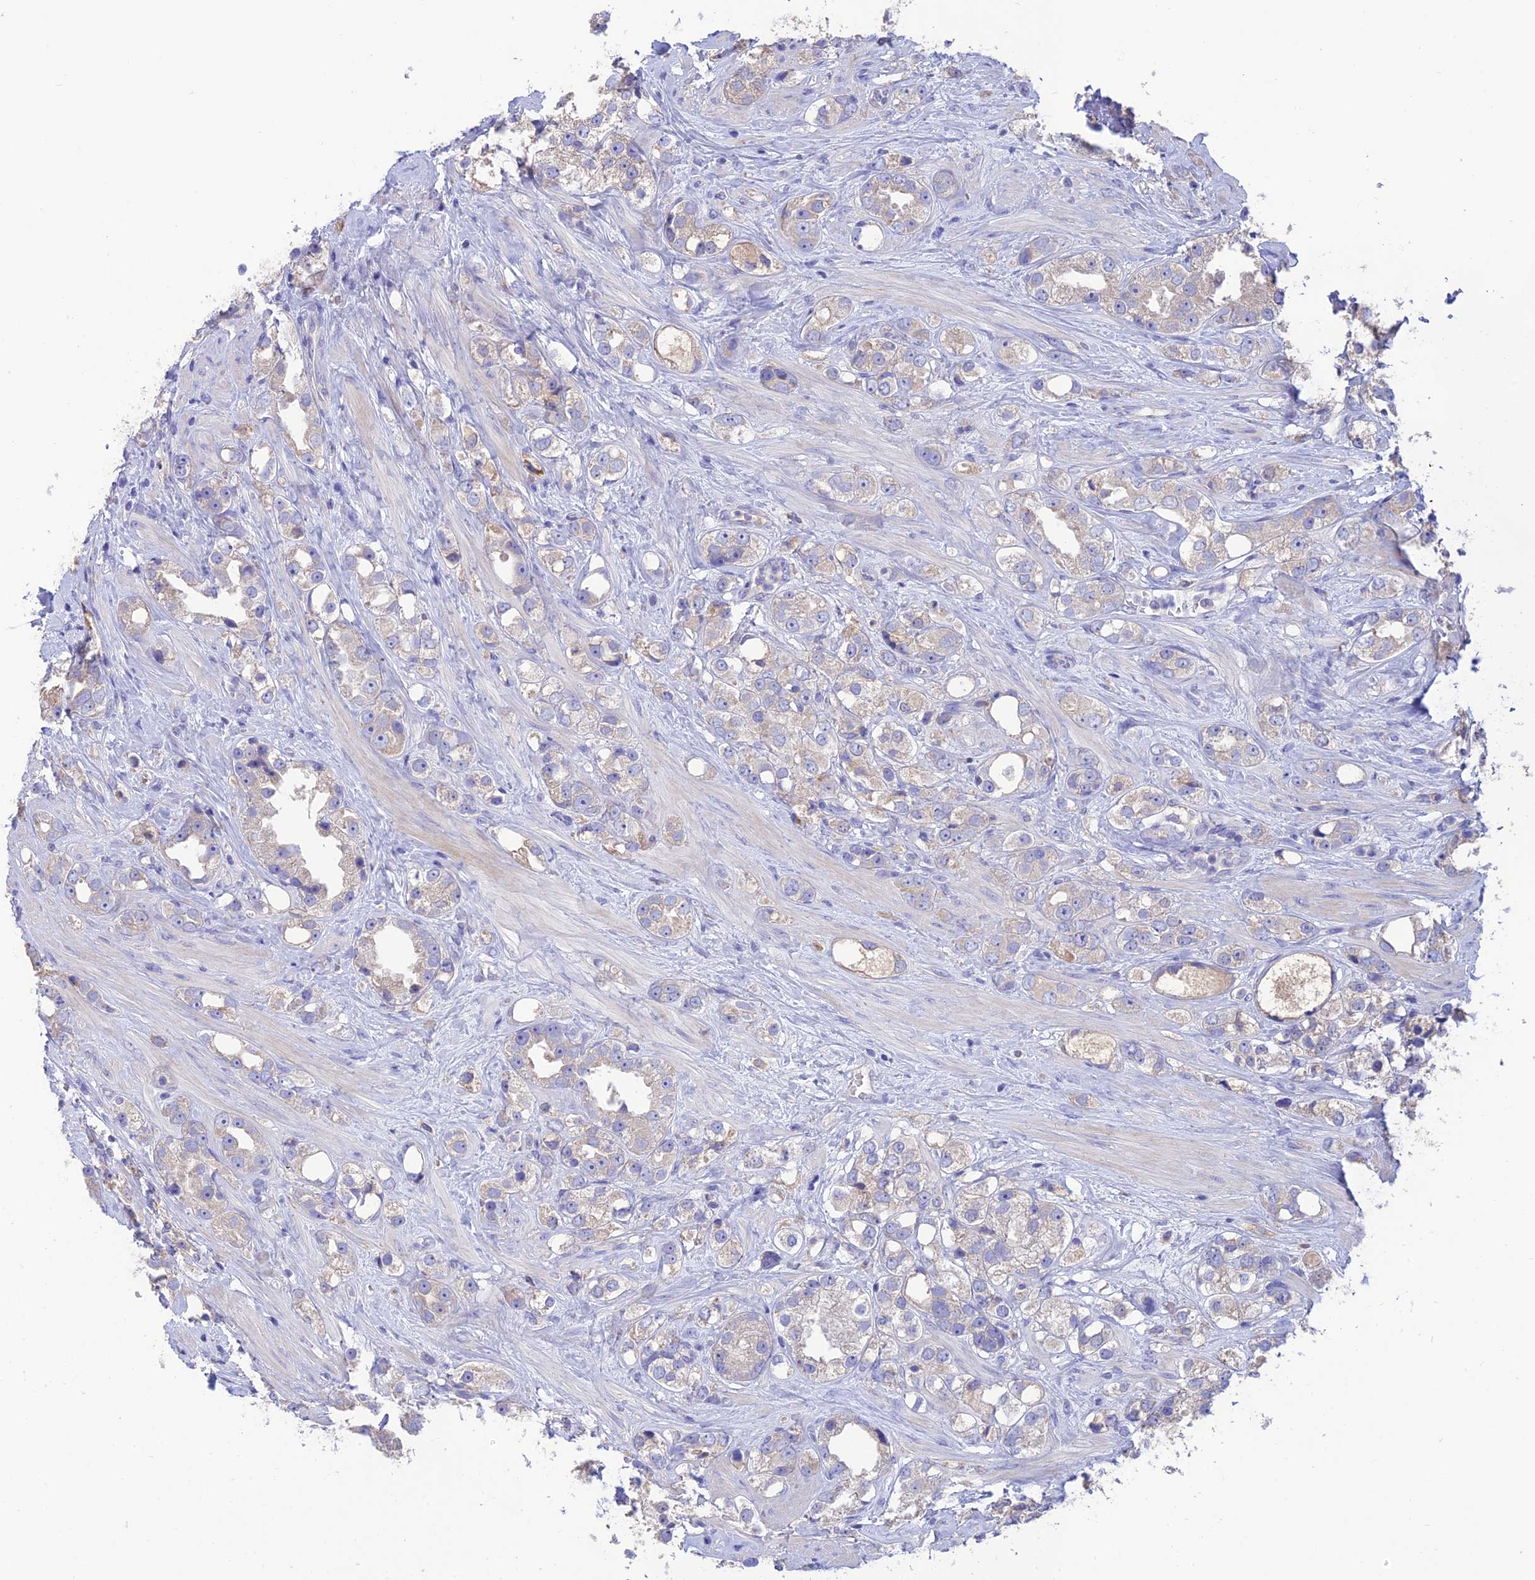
{"staining": {"intensity": "weak", "quantity": "25%-75%", "location": "cytoplasmic/membranous"}, "tissue": "prostate cancer", "cell_type": "Tumor cells", "image_type": "cancer", "snomed": [{"axis": "morphology", "description": "Adenocarcinoma, NOS"}, {"axis": "topography", "description": "Prostate"}], "caption": "Prostate adenocarcinoma stained with DAB (3,3'-diaminobenzidine) IHC shows low levels of weak cytoplasmic/membranous positivity in approximately 25%-75% of tumor cells.", "gene": "SFT2D2", "patient": {"sex": "male", "age": 79}}